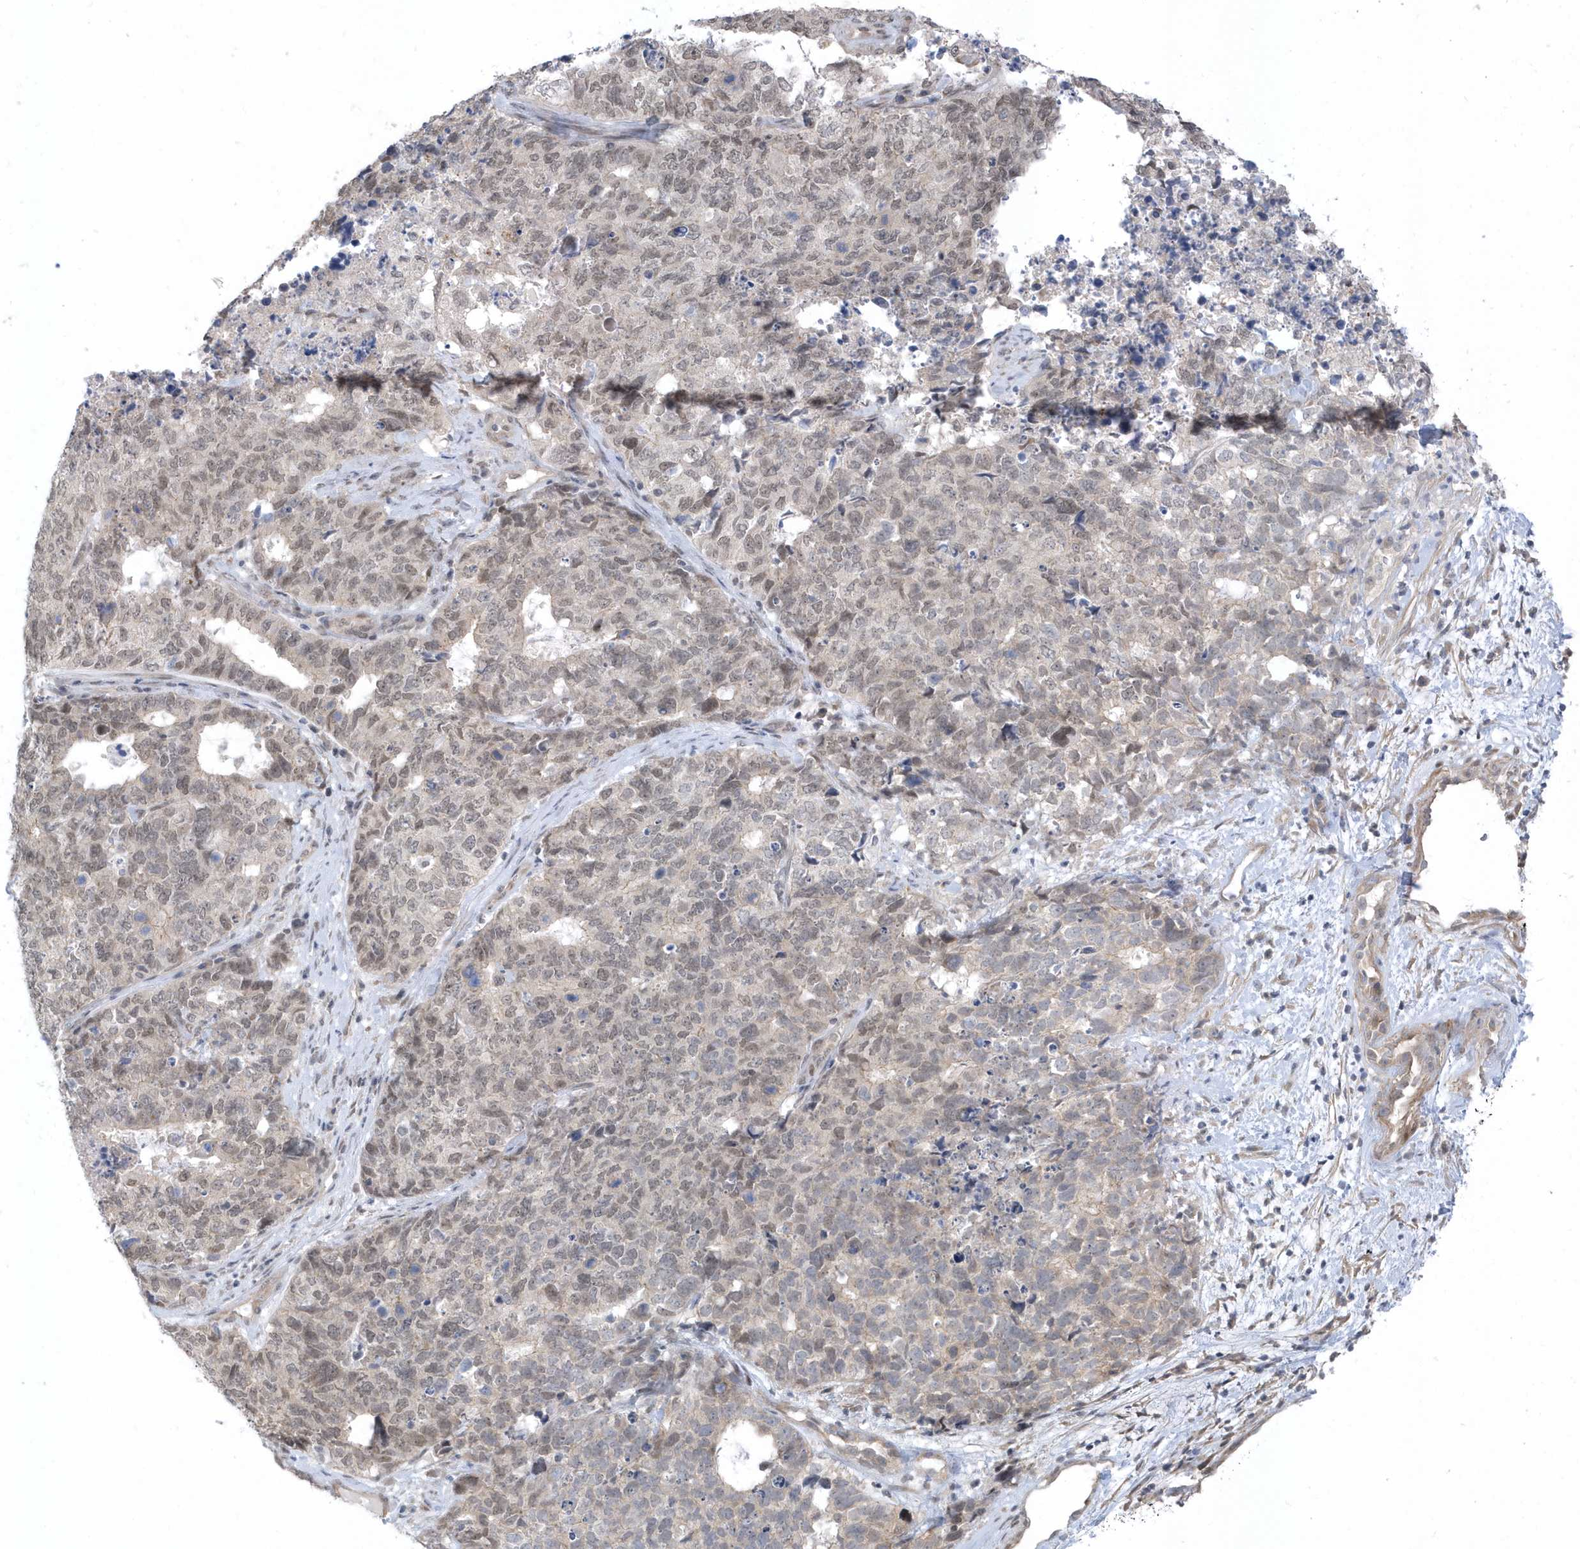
{"staining": {"intensity": "weak", "quantity": "25%-75%", "location": "nuclear"}, "tissue": "cervical cancer", "cell_type": "Tumor cells", "image_type": "cancer", "snomed": [{"axis": "morphology", "description": "Squamous cell carcinoma, NOS"}, {"axis": "topography", "description": "Cervix"}], "caption": "A brown stain labels weak nuclear staining of a protein in human cervical squamous cell carcinoma tumor cells.", "gene": "USP53", "patient": {"sex": "female", "age": 63}}